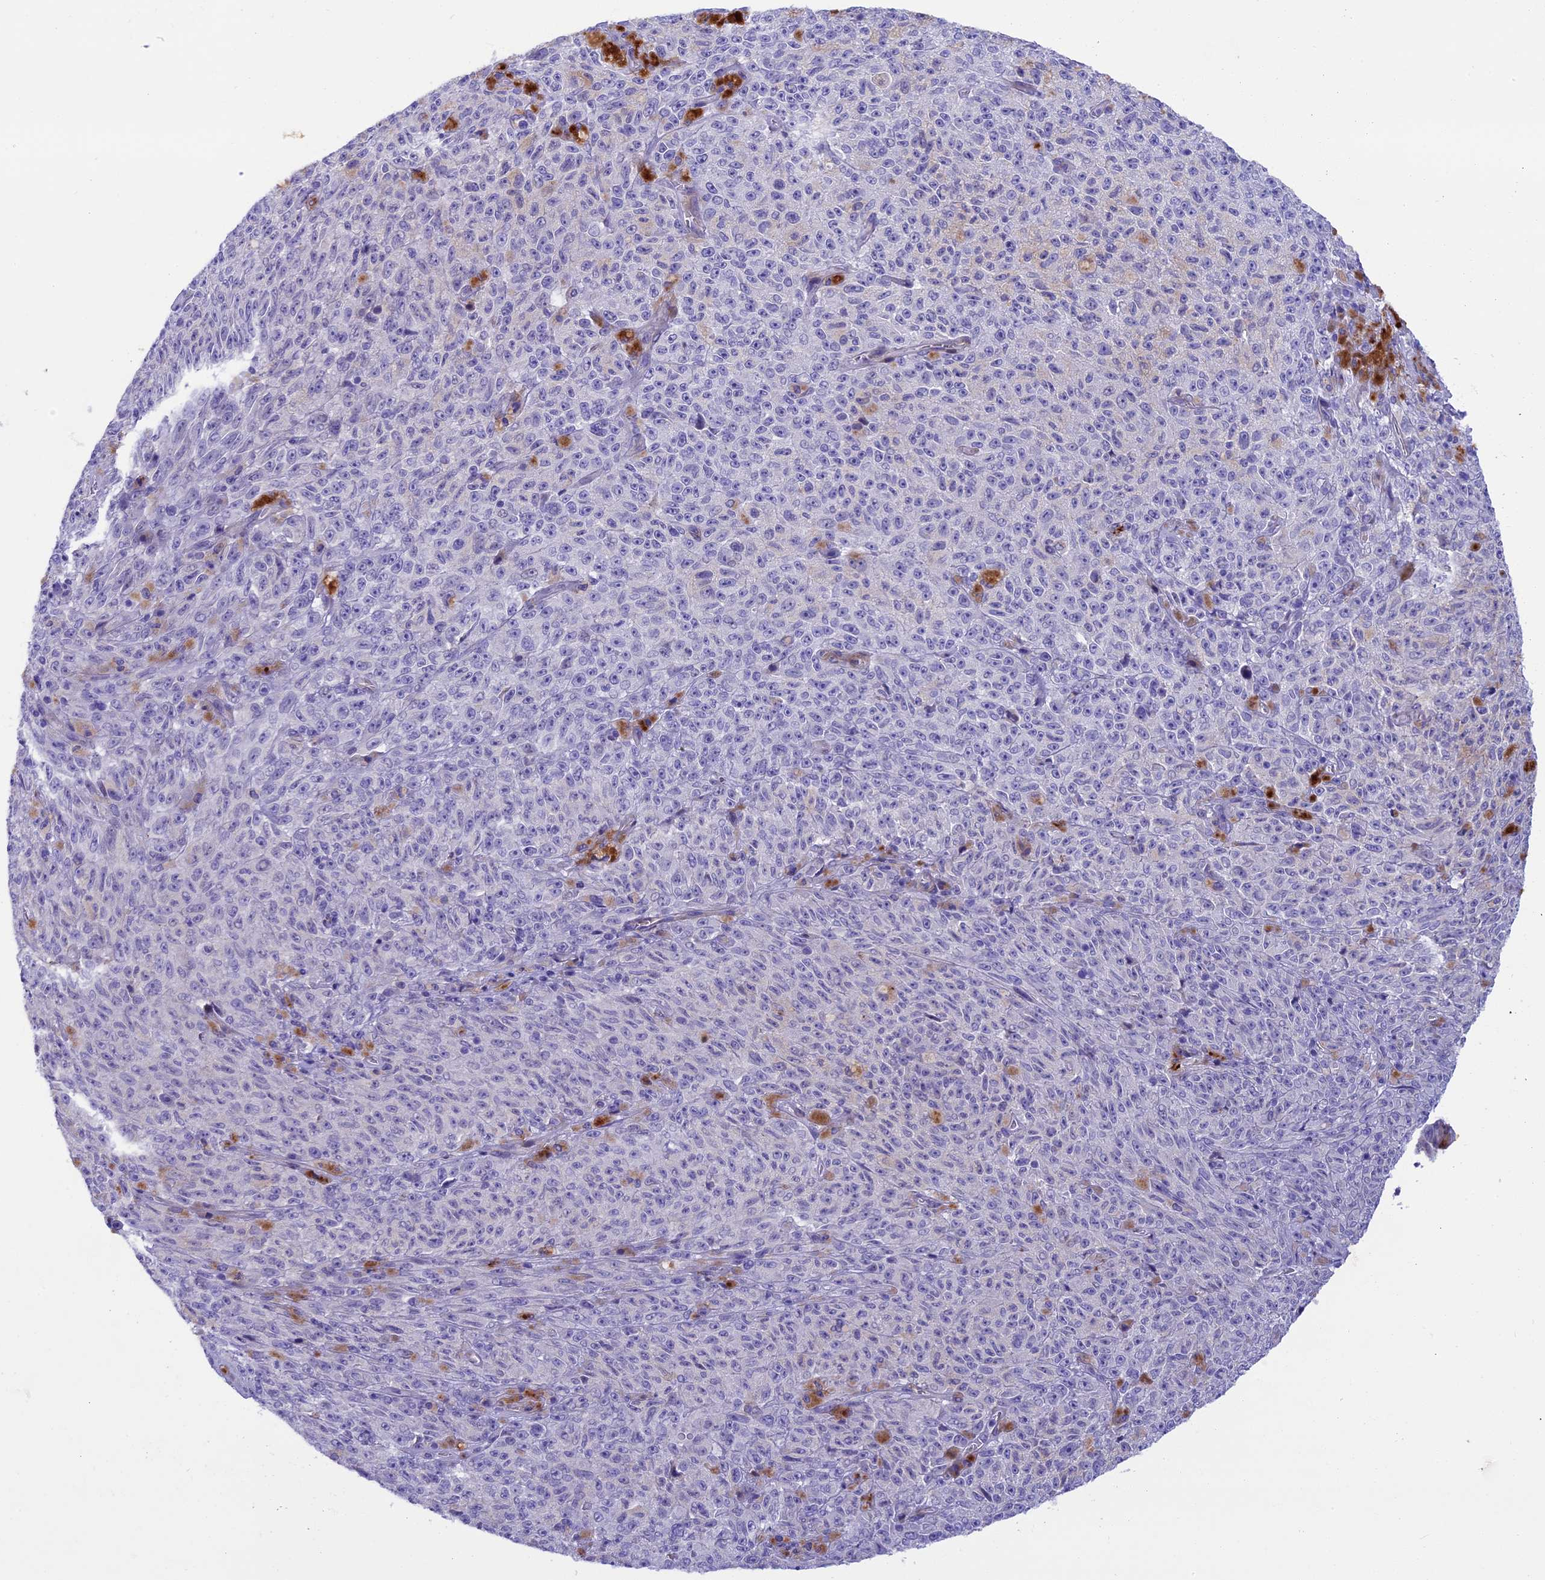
{"staining": {"intensity": "negative", "quantity": "none", "location": "none"}, "tissue": "melanoma", "cell_type": "Tumor cells", "image_type": "cancer", "snomed": [{"axis": "morphology", "description": "Malignant melanoma, NOS"}, {"axis": "topography", "description": "Skin"}], "caption": "This is an immunohistochemistry photomicrograph of human melanoma. There is no expression in tumor cells.", "gene": "LOXL1", "patient": {"sex": "female", "age": 82}}